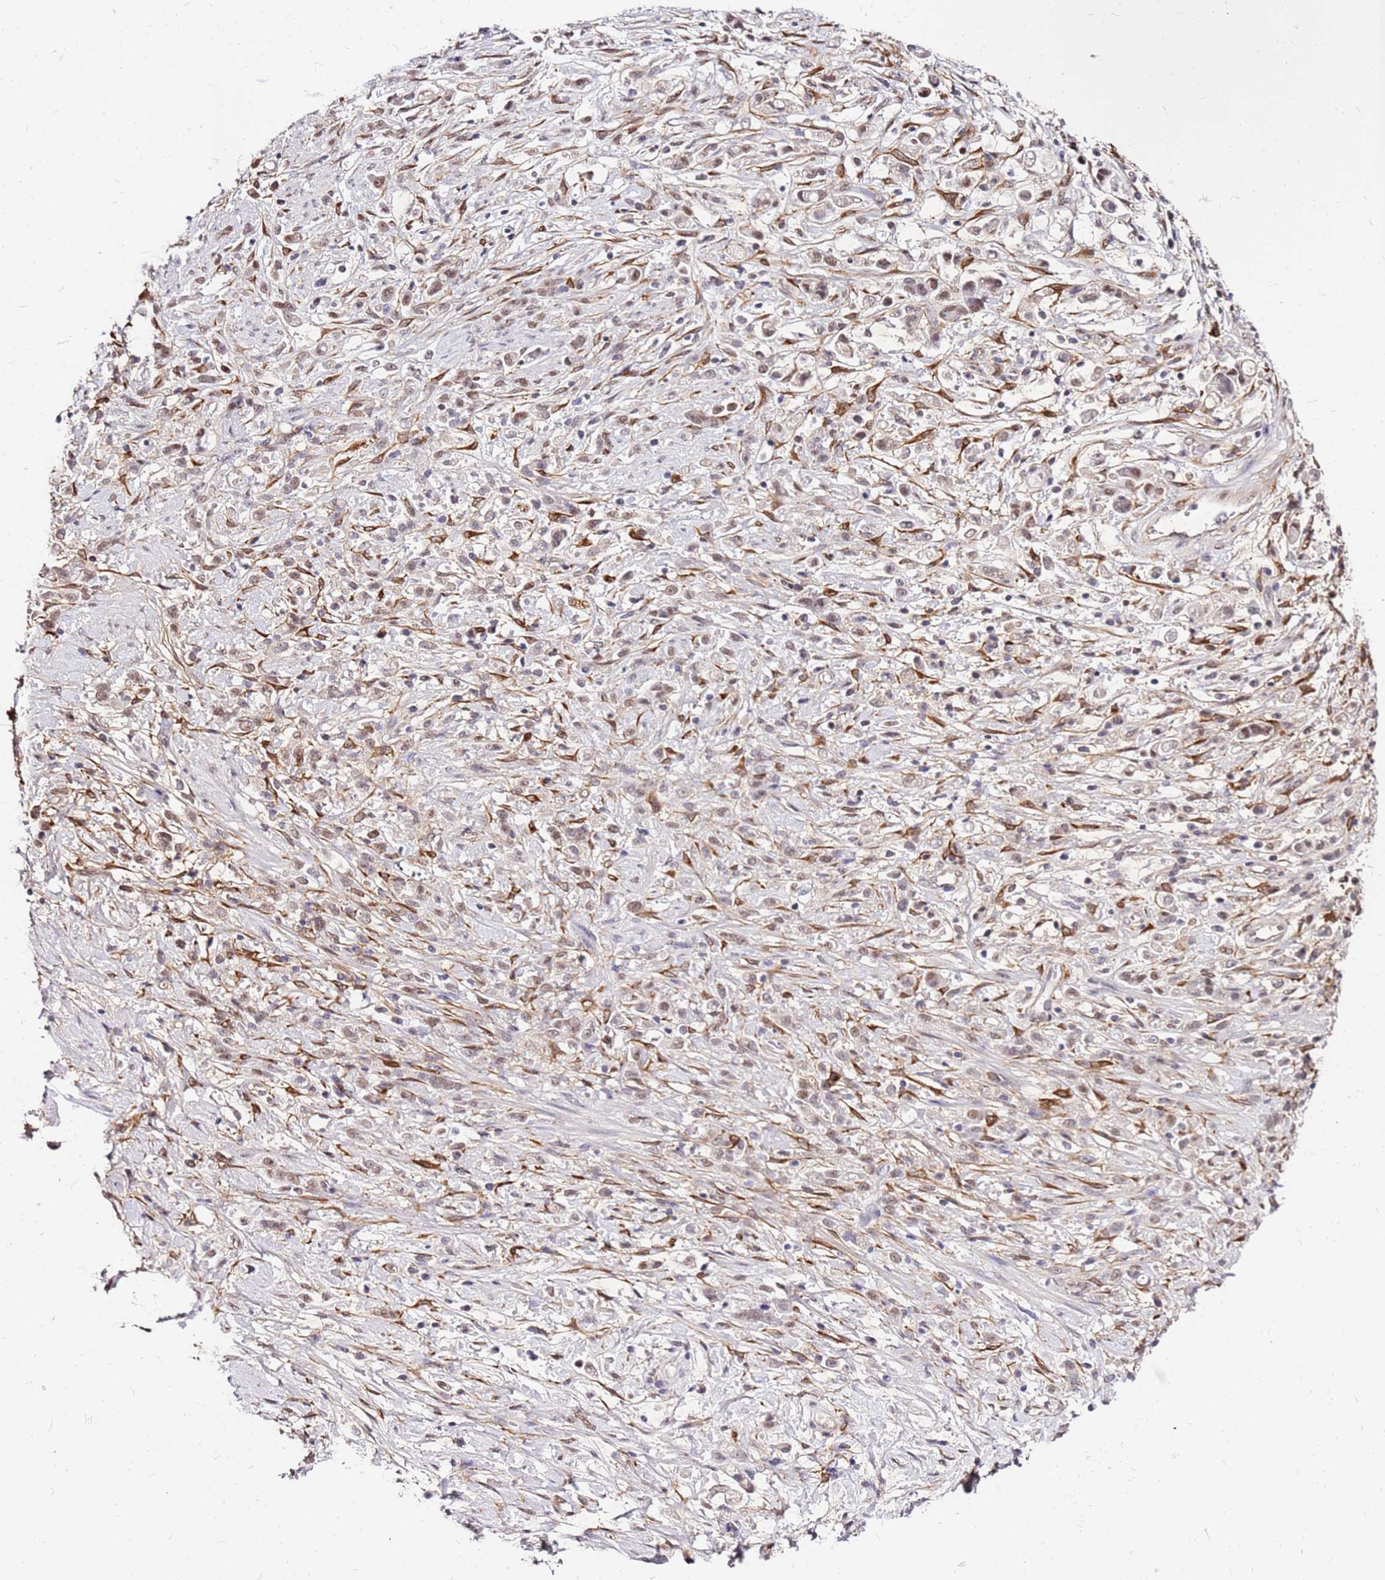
{"staining": {"intensity": "weak", "quantity": ">75%", "location": "nuclear"}, "tissue": "stomach cancer", "cell_type": "Tumor cells", "image_type": "cancer", "snomed": [{"axis": "morphology", "description": "Adenocarcinoma, NOS"}, {"axis": "topography", "description": "Stomach"}], "caption": "Adenocarcinoma (stomach) stained with immunohistochemistry (IHC) exhibits weak nuclear positivity in approximately >75% of tumor cells.", "gene": "ALDH1A3", "patient": {"sex": "female", "age": 60}}